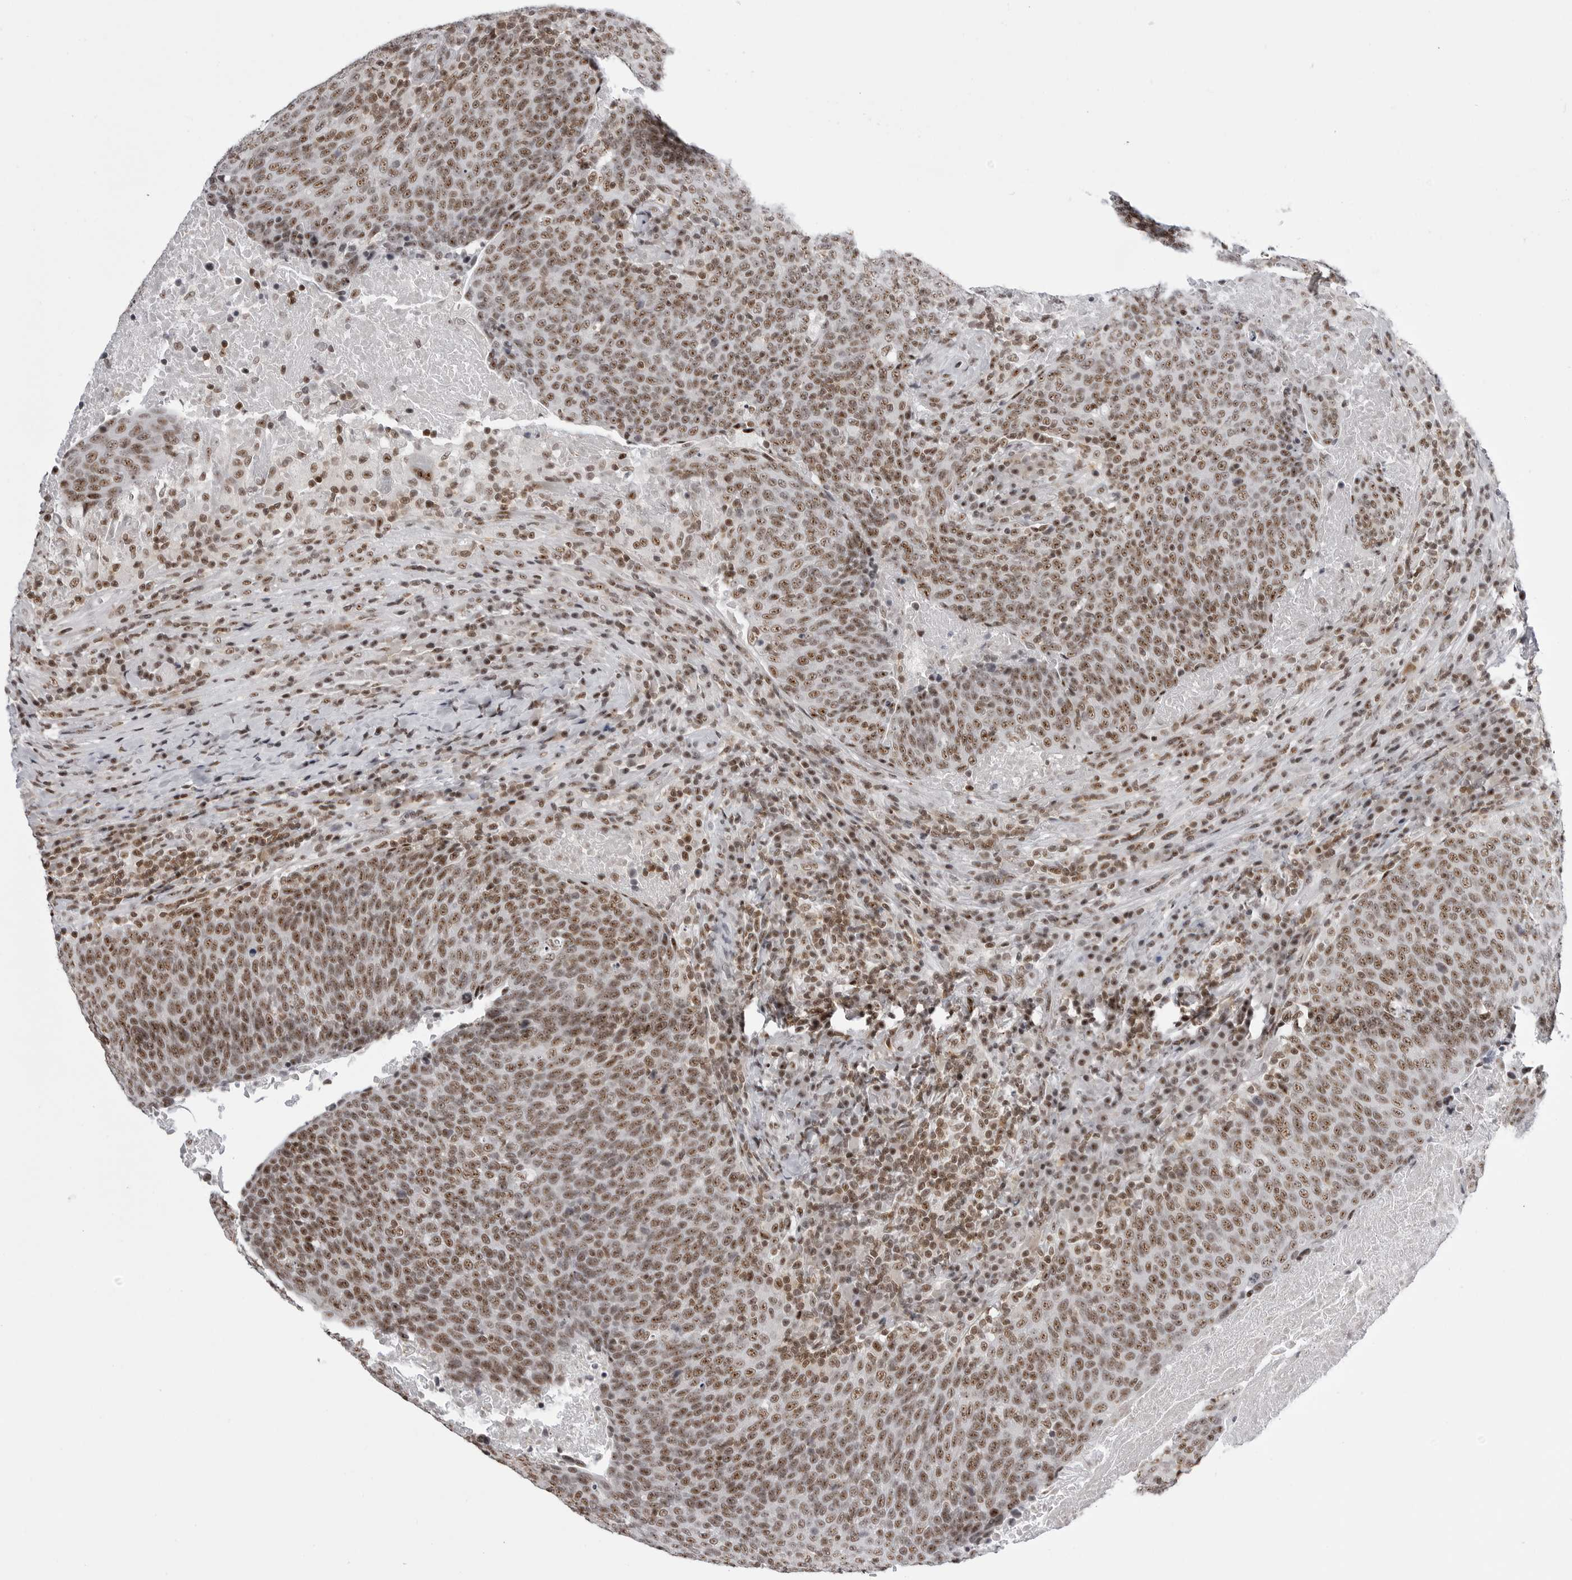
{"staining": {"intensity": "moderate", "quantity": ">75%", "location": "nuclear"}, "tissue": "head and neck cancer", "cell_type": "Tumor cells", "image_type": "cancer", "snomed": [{"axis": "morphology", "description": "Squamous cell carcinoma, NOS"}, {"axis": "morphology", "description": "Squamous cell carcinoma, metastatic, NOS"}, {"axis": "topography", "description": "Lymph node"}, {"axis": "topography", "description": "Head-Neck"}], "caption": "Immunohistochemistry (IHC) (DAB (3,3'-diaminobenzidine)) staining of head and neck metastatic squamous cell carcinoma exhibits moderate nuclear protein staining in approximately >75% of tumor cells.", "gene": "WRAP53", "patient": {"sex": "male", "age": 62}}